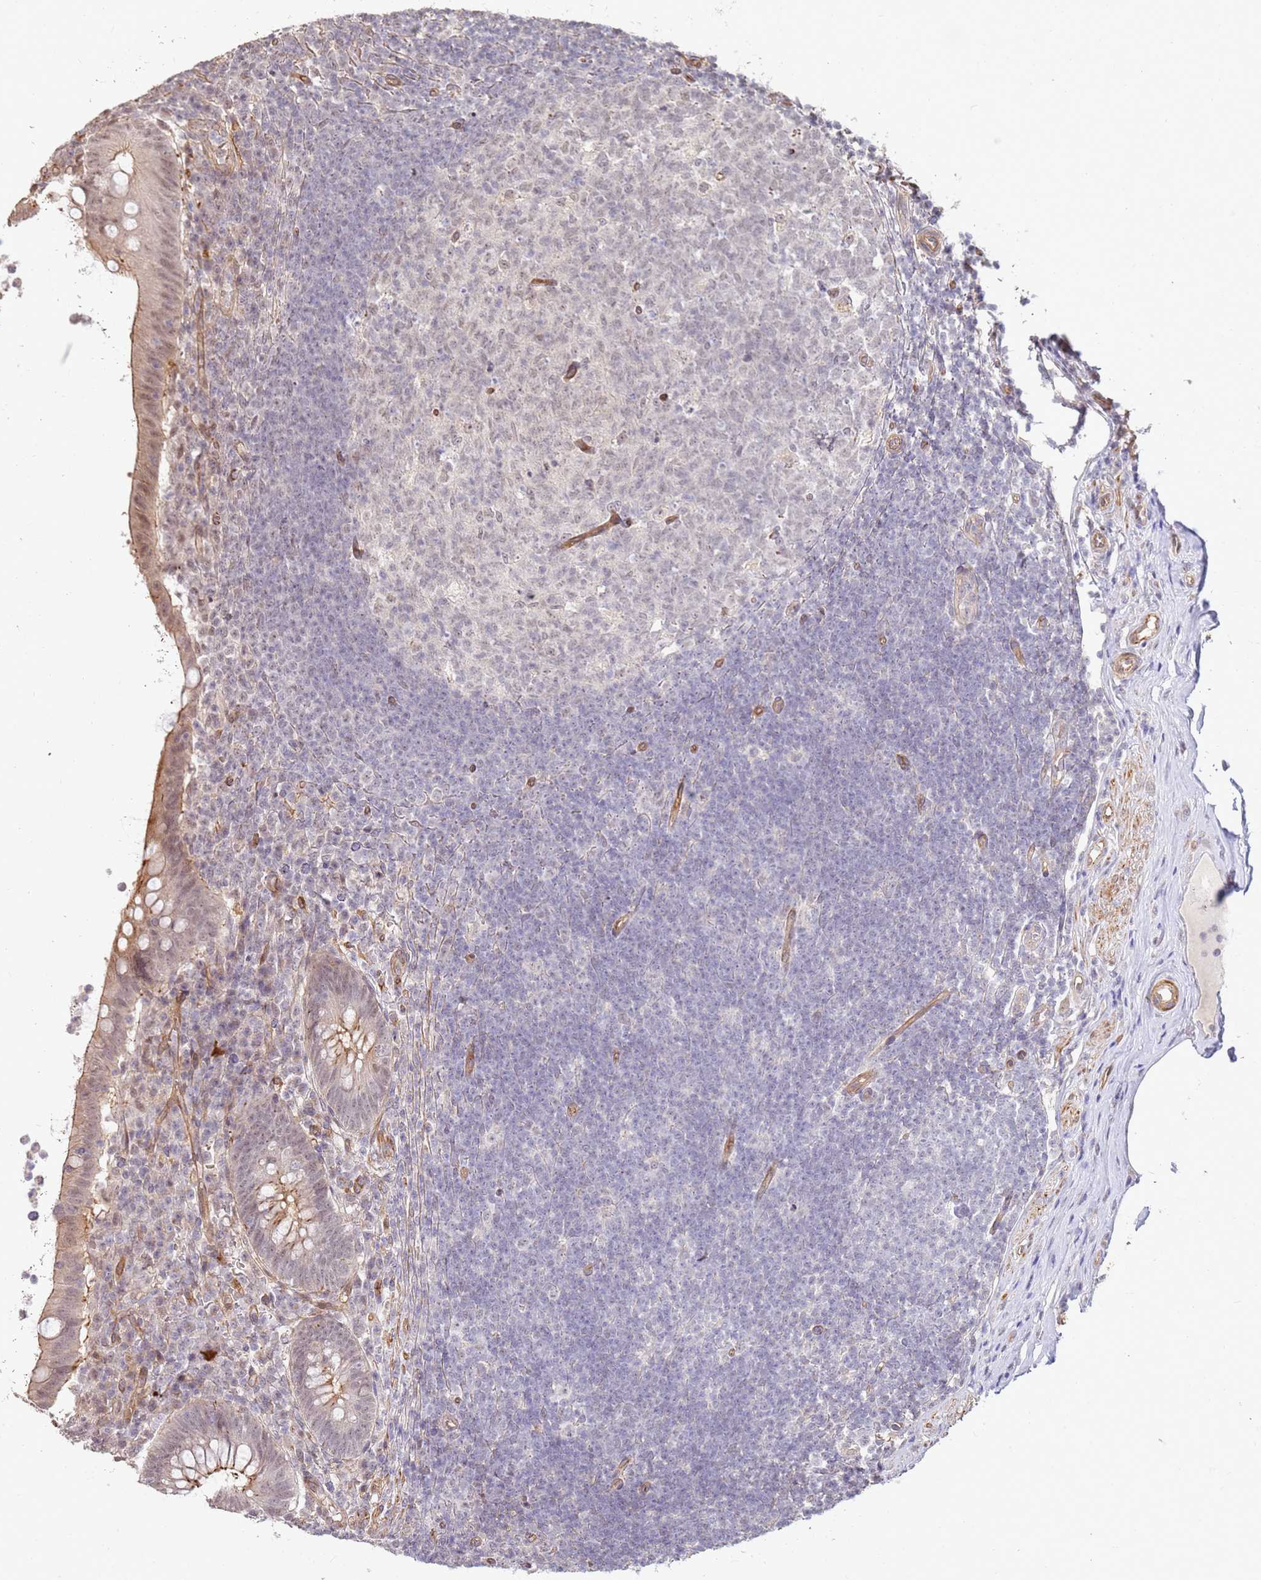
{"staining": {"intensity": "weak", "quantity": "<25%", "location": "nuclear"}, "tissue": "appendix", "cell_type": "Glandular cells", "image_type": "normal", "snomed": [{"axis": "morphology", "description": "Normal tissue, NOS"}, {"axis": "topography", "description": "Appendix"}], "caption": "Glandular cells show no significant protein expression in benign appendix.", "gene": "ST18", "patient": {"sex": "female", "age": 56}}